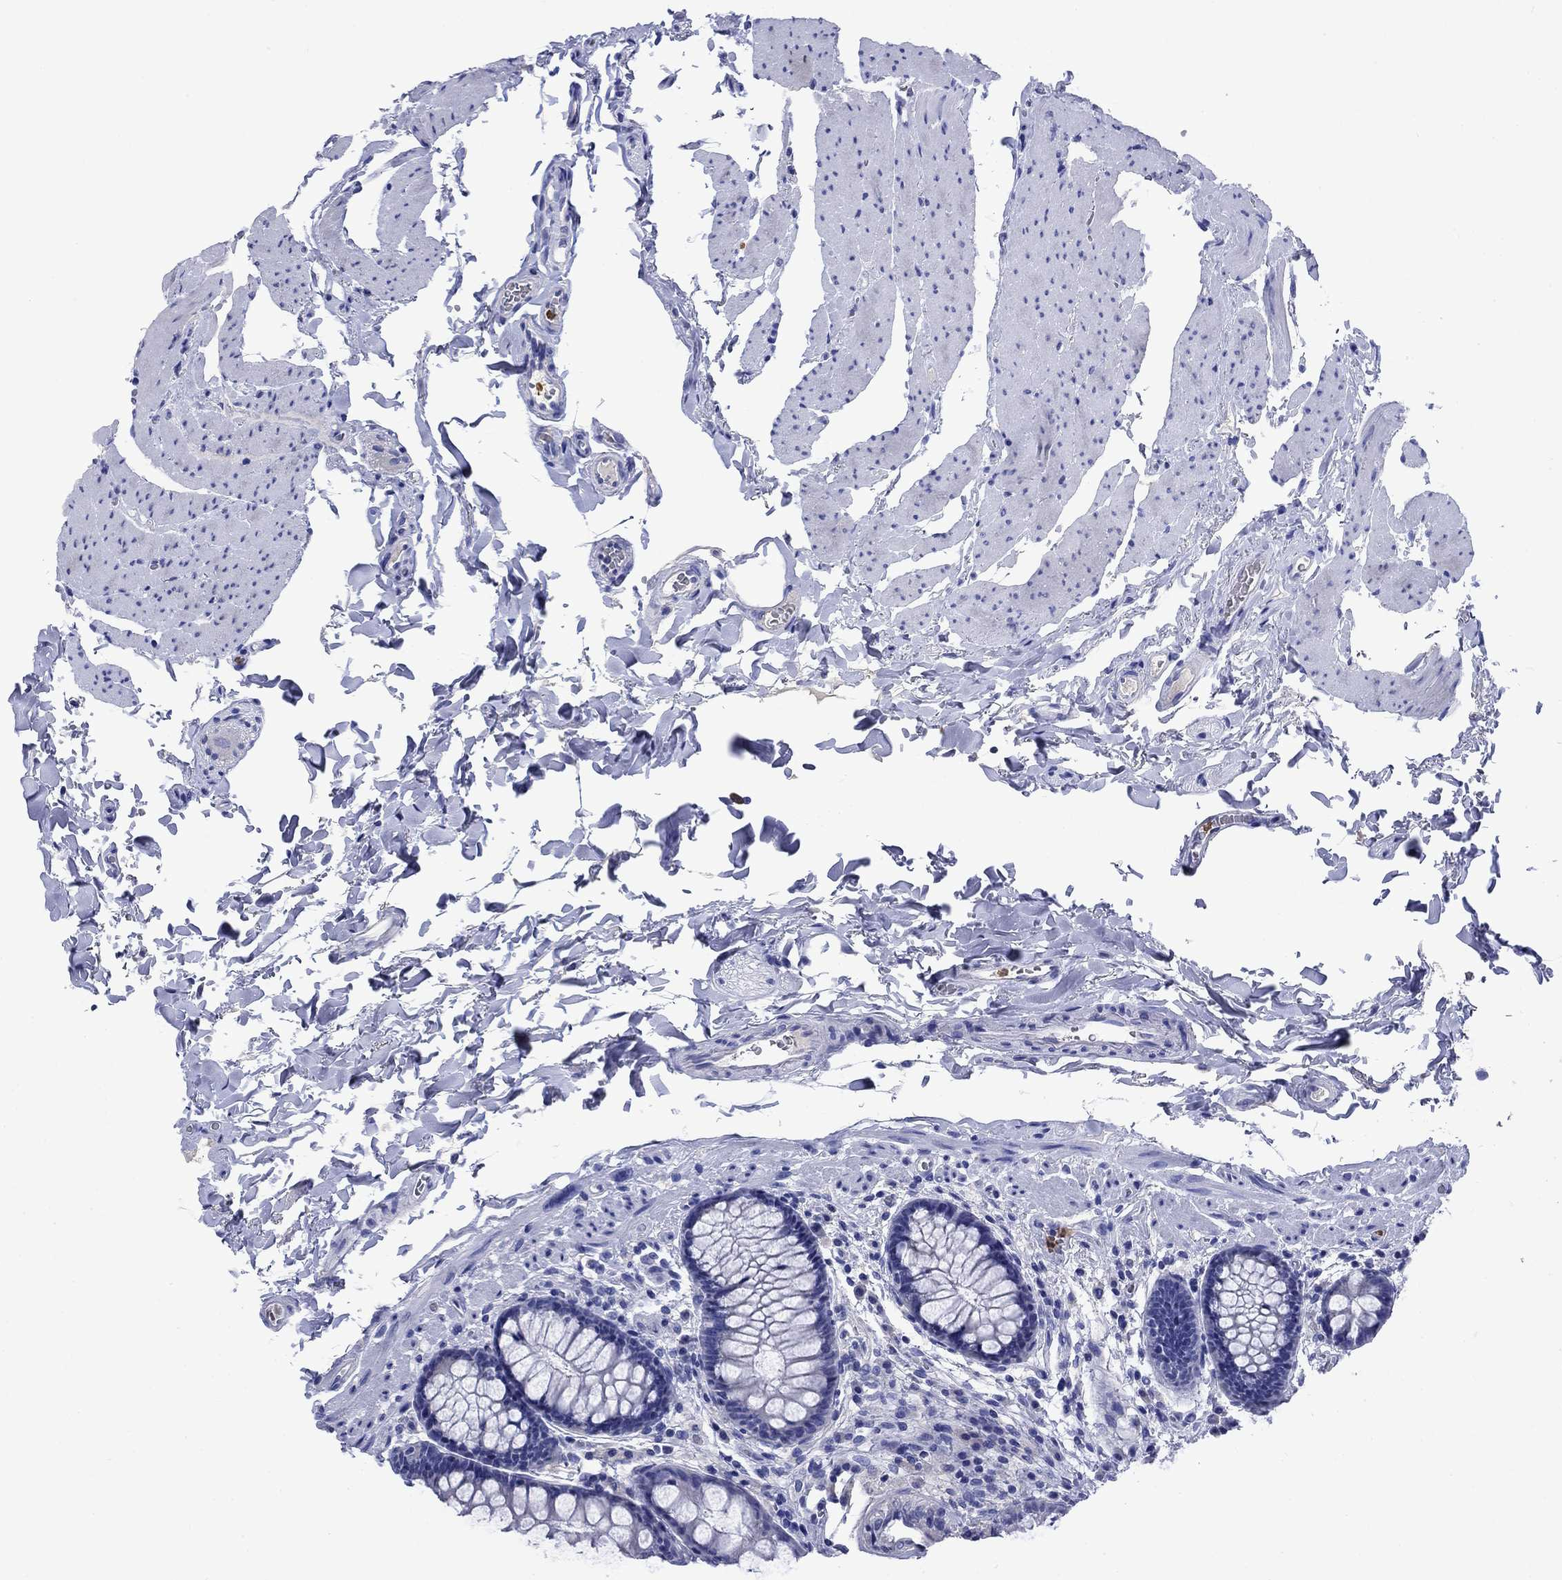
{"staining": {"intensity": "negative", "quantity": "none", "location": "none"}, "tissue": "colon", "cell_type": "Endothelial cells", "image_type": "normal", "snomed": [{"axis": "morphology", "description": "Normal tissue, NOS"}, {"axis": "topography", "description": "Colon"}], "caption": "Histopathology image shows no significant protein staining in endothelial cells of benign colon. Brightfield microscopy of immunohistochemistry stained with DAB (3,3'-diaminobenzidine) (brown) and hematoxylin (blue), captured at high magnification.", "gene": "TFR2", "patient": {"sex": "female", "age": 86}}